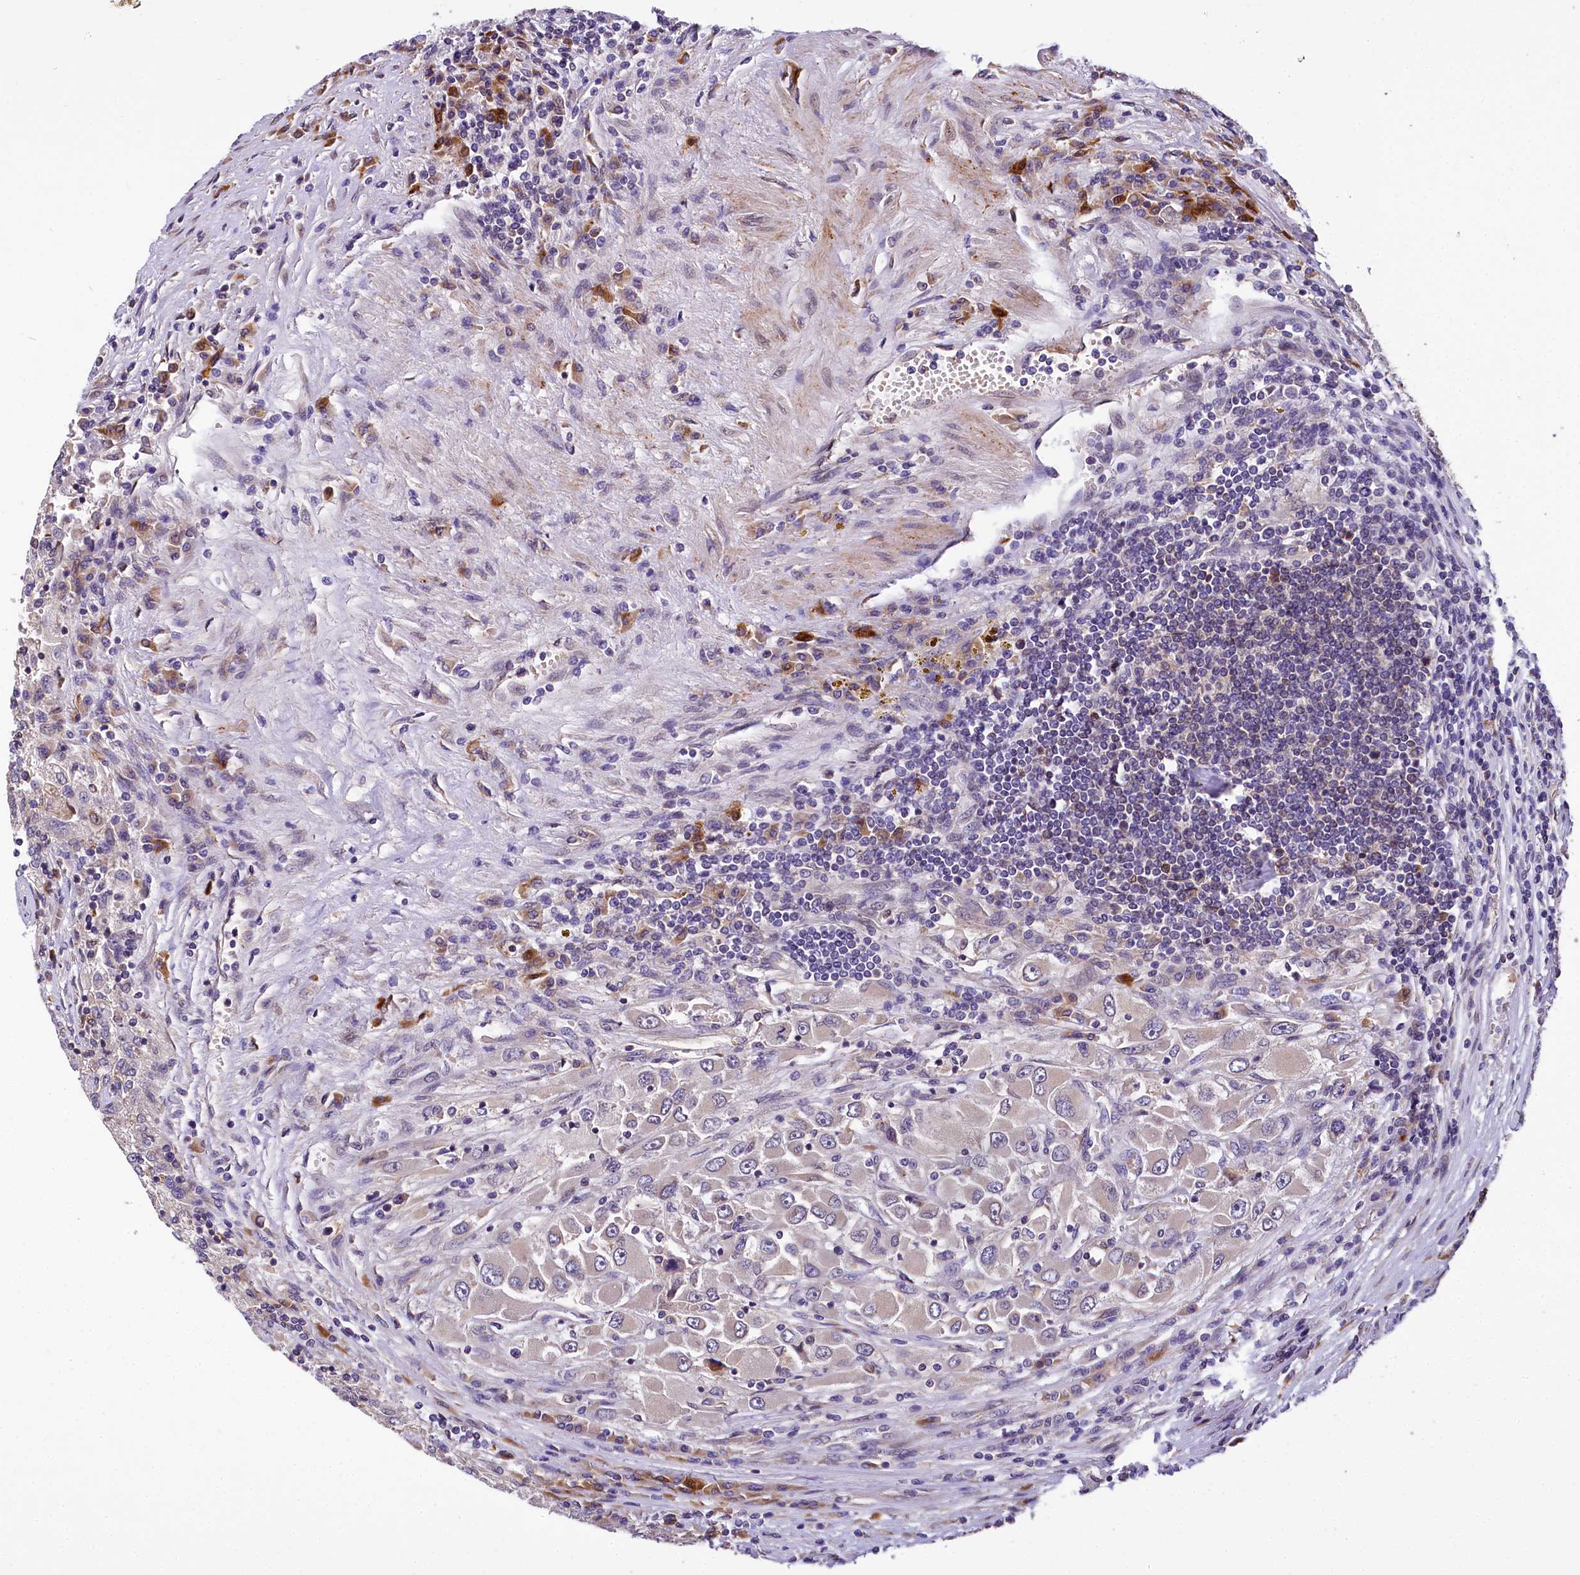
{"staining": {"intensity": "weak", "quantity": "<25%", "location": "cytoplasmic/membranous"}, "tissue": "renal cancer", "cell_type": "Tumor cells", "image_type": "cancer", "snomed": [{"axis": "morphology", "description": "Adenocarcinoma, NOS"}, {"axis": "topography", "description": "Kidney"}], "caption": "Protein analysis of renal cancer shows no significant expression in tumor cells. Nuclei are stained in blue.", "gene": "SUPV3L1", "patient": {"sex": "female", "age": 52}}